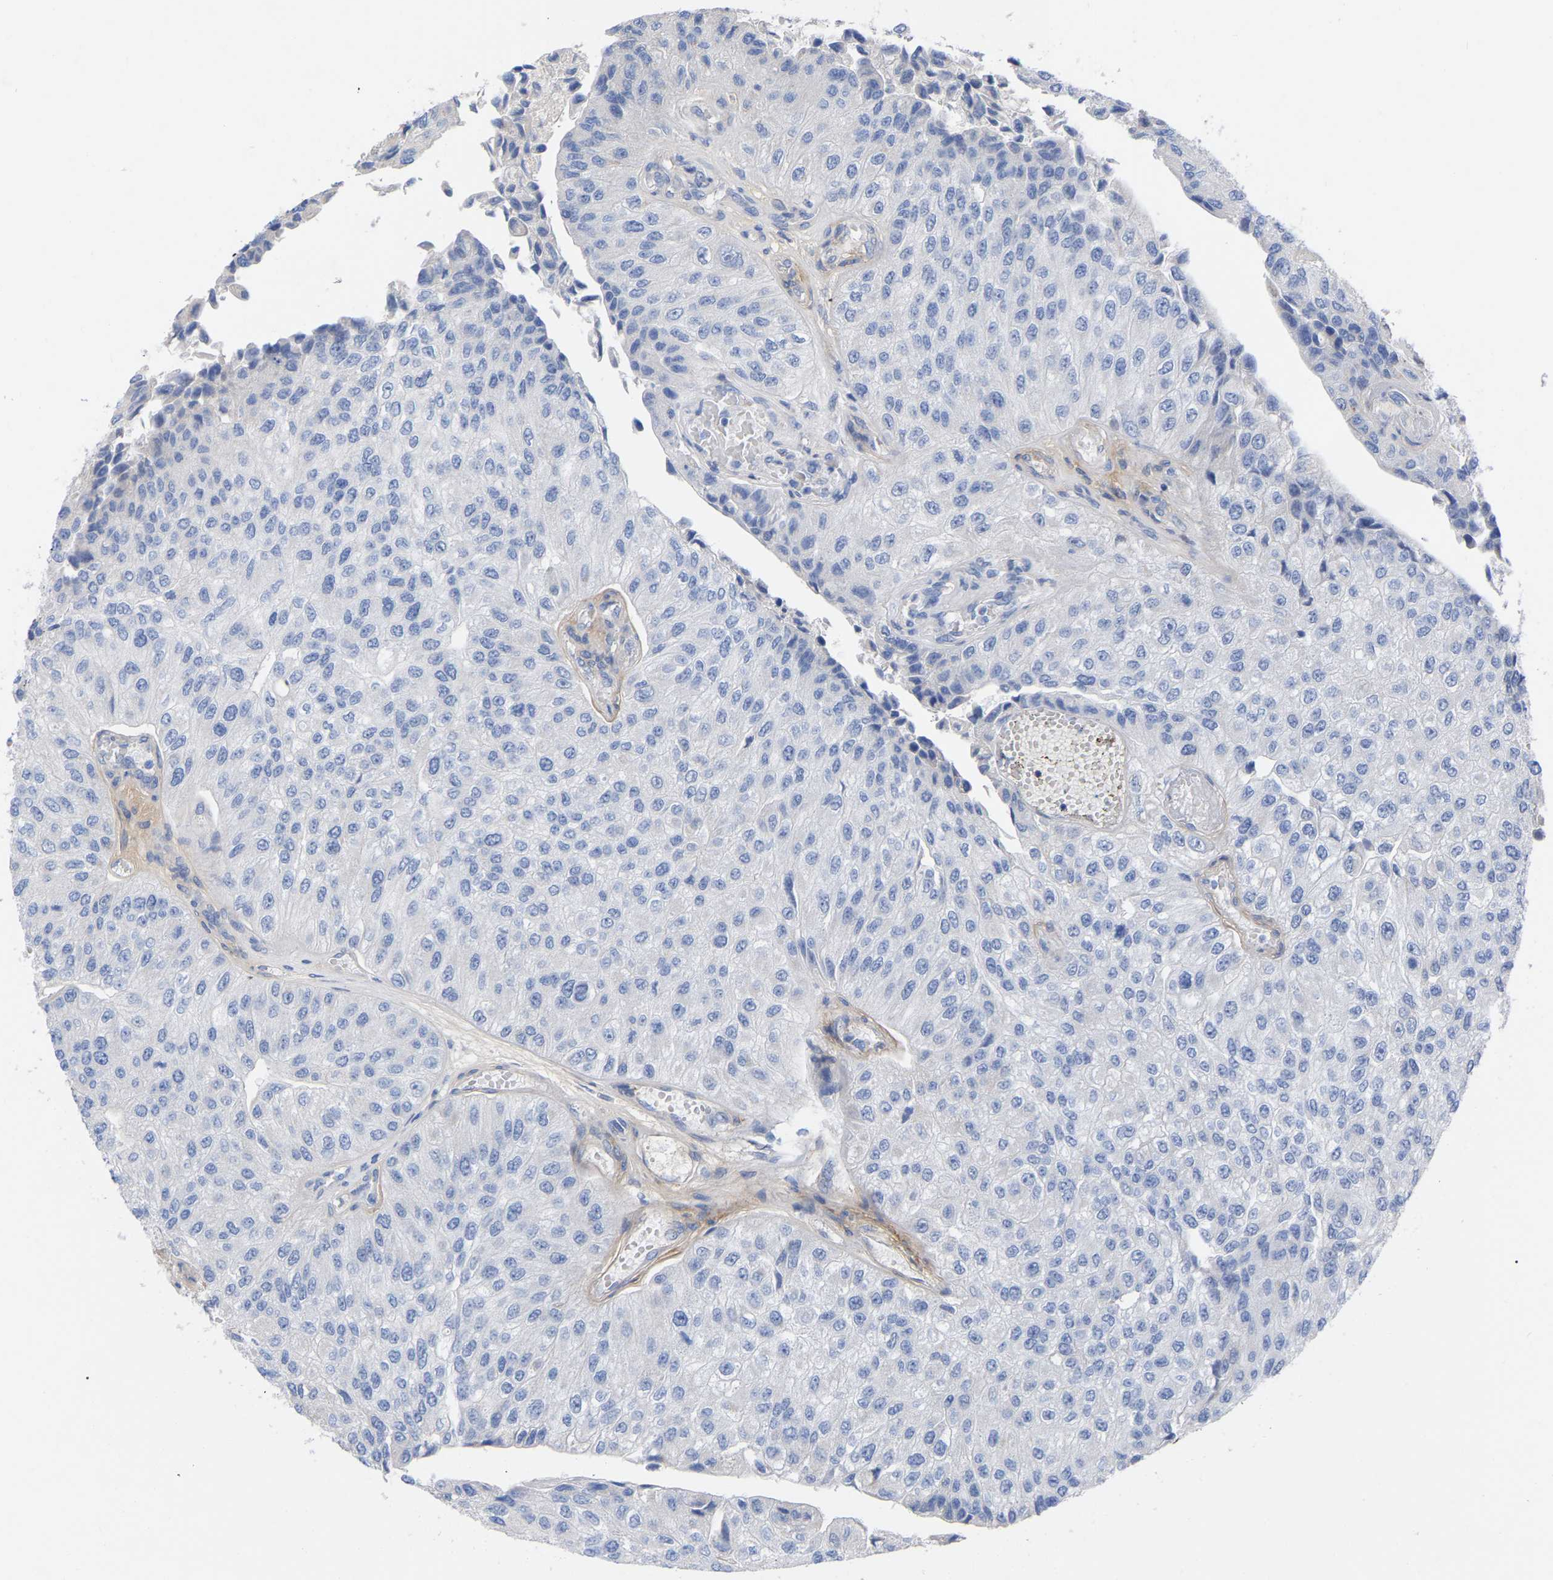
{"staining": {"intensity": "negative", "quantity": "none", "location": "none"}, "tissue": "urothelial cancer", "cell_type": "Tumor cells", "image_type": "cancer", "snomed": [{"axis": "morphology", "description": "Urothelial carcinoma, High grade"}, {"axis": "topography", "description": "Kidney"}, {"axis": "topography", "description": "Urinary bladder"}], "caption": "IHC image of urothelial cancer stained for a protein (brown), which exhibits no expression in tumor cells.", "gene": "HAPLN1", "patient": {"sex": "male", "age": 77}}